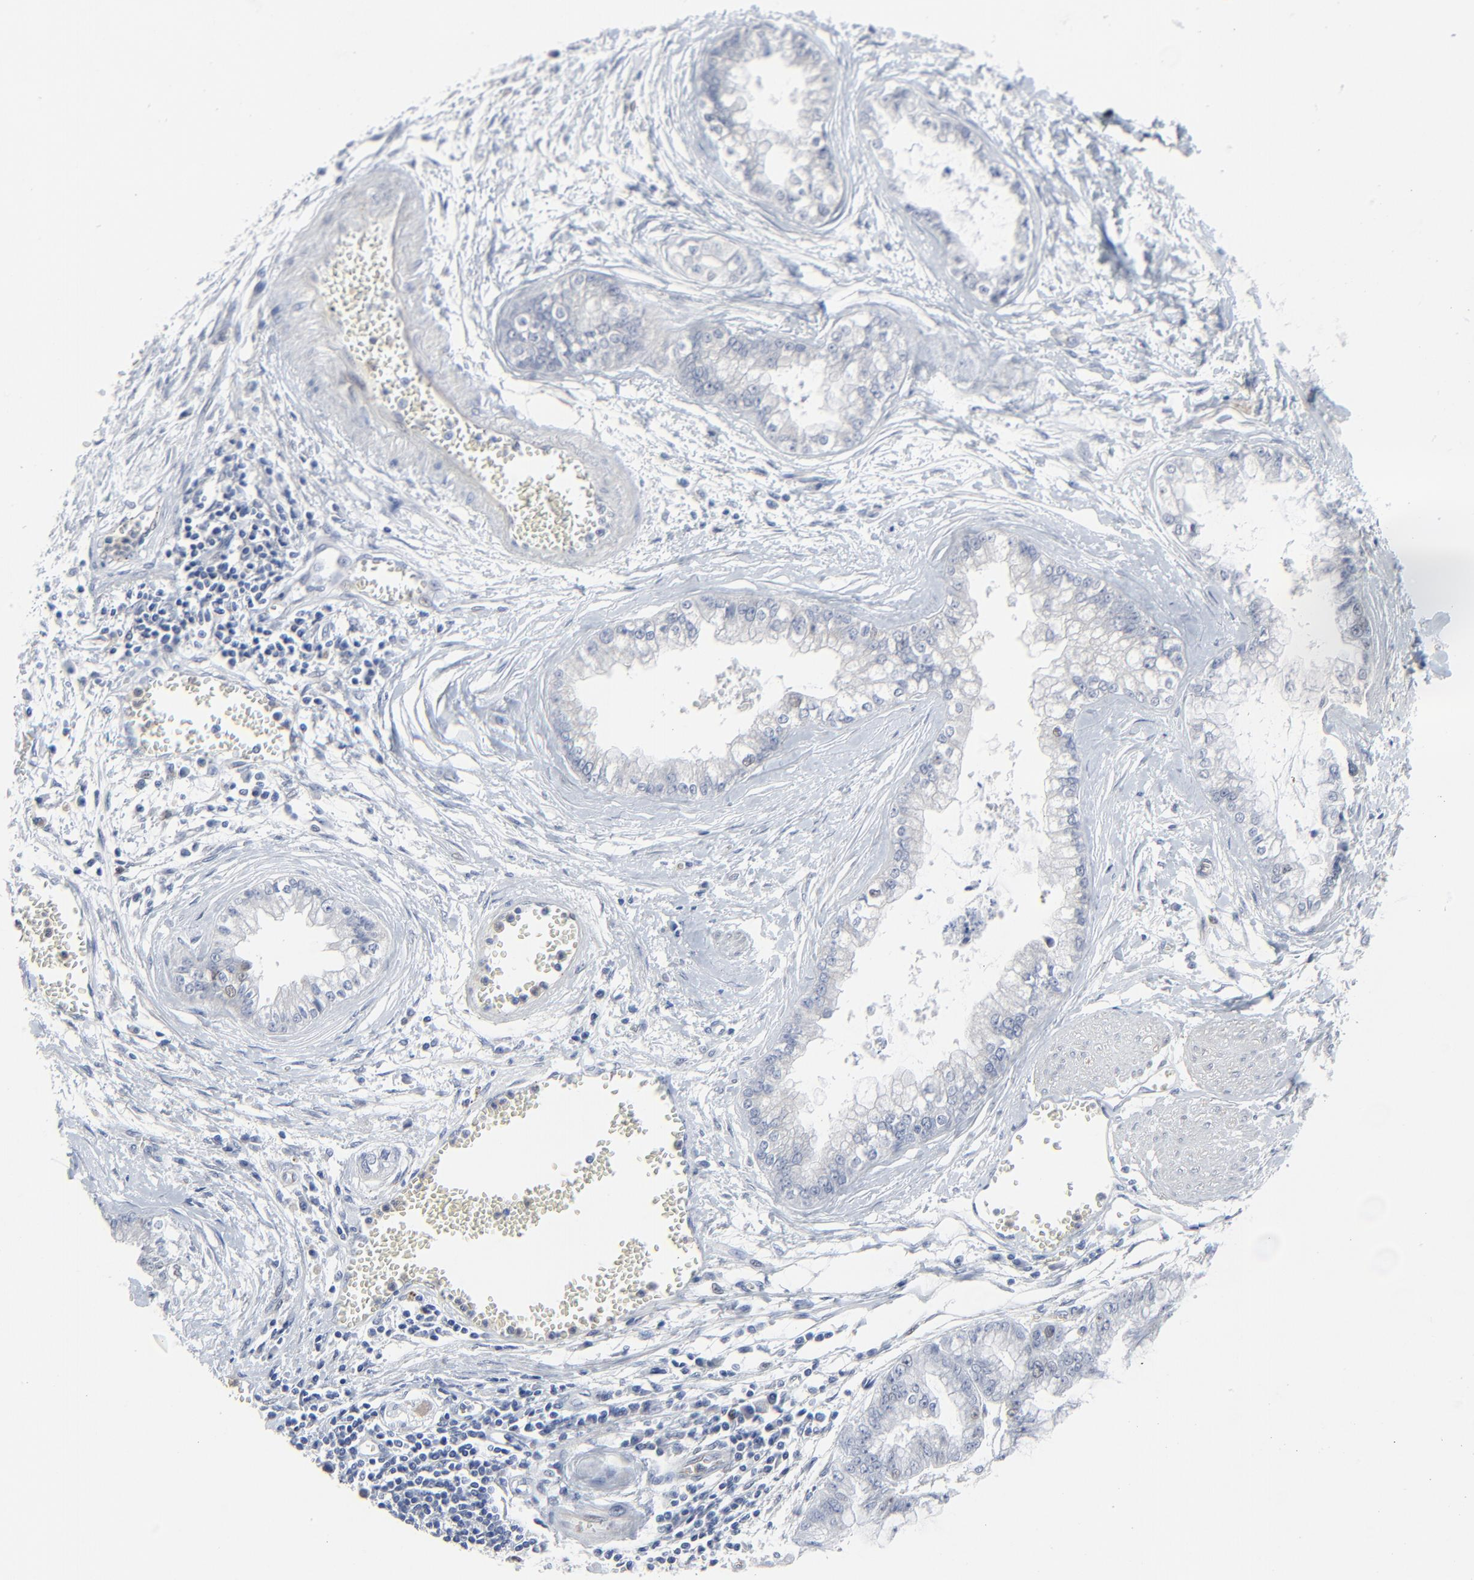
{"staining": {"intensity": "negative", "quantity": "none", "location": "none"}, "tissue": "liver cancer", "cell_type": "Tumor cells", "image_type": "cancer", "snomed": [{"axis": "morphology", "description": "Cholangiocarcinoma"}, {"axis": "topography", "description": "Liver"}], "caption": "Tumor cells are negative for protein expression in human liver cholangiocarcinoma.", "gene": "BIRC3", "patient": {"sex": "female", "age": 79}}